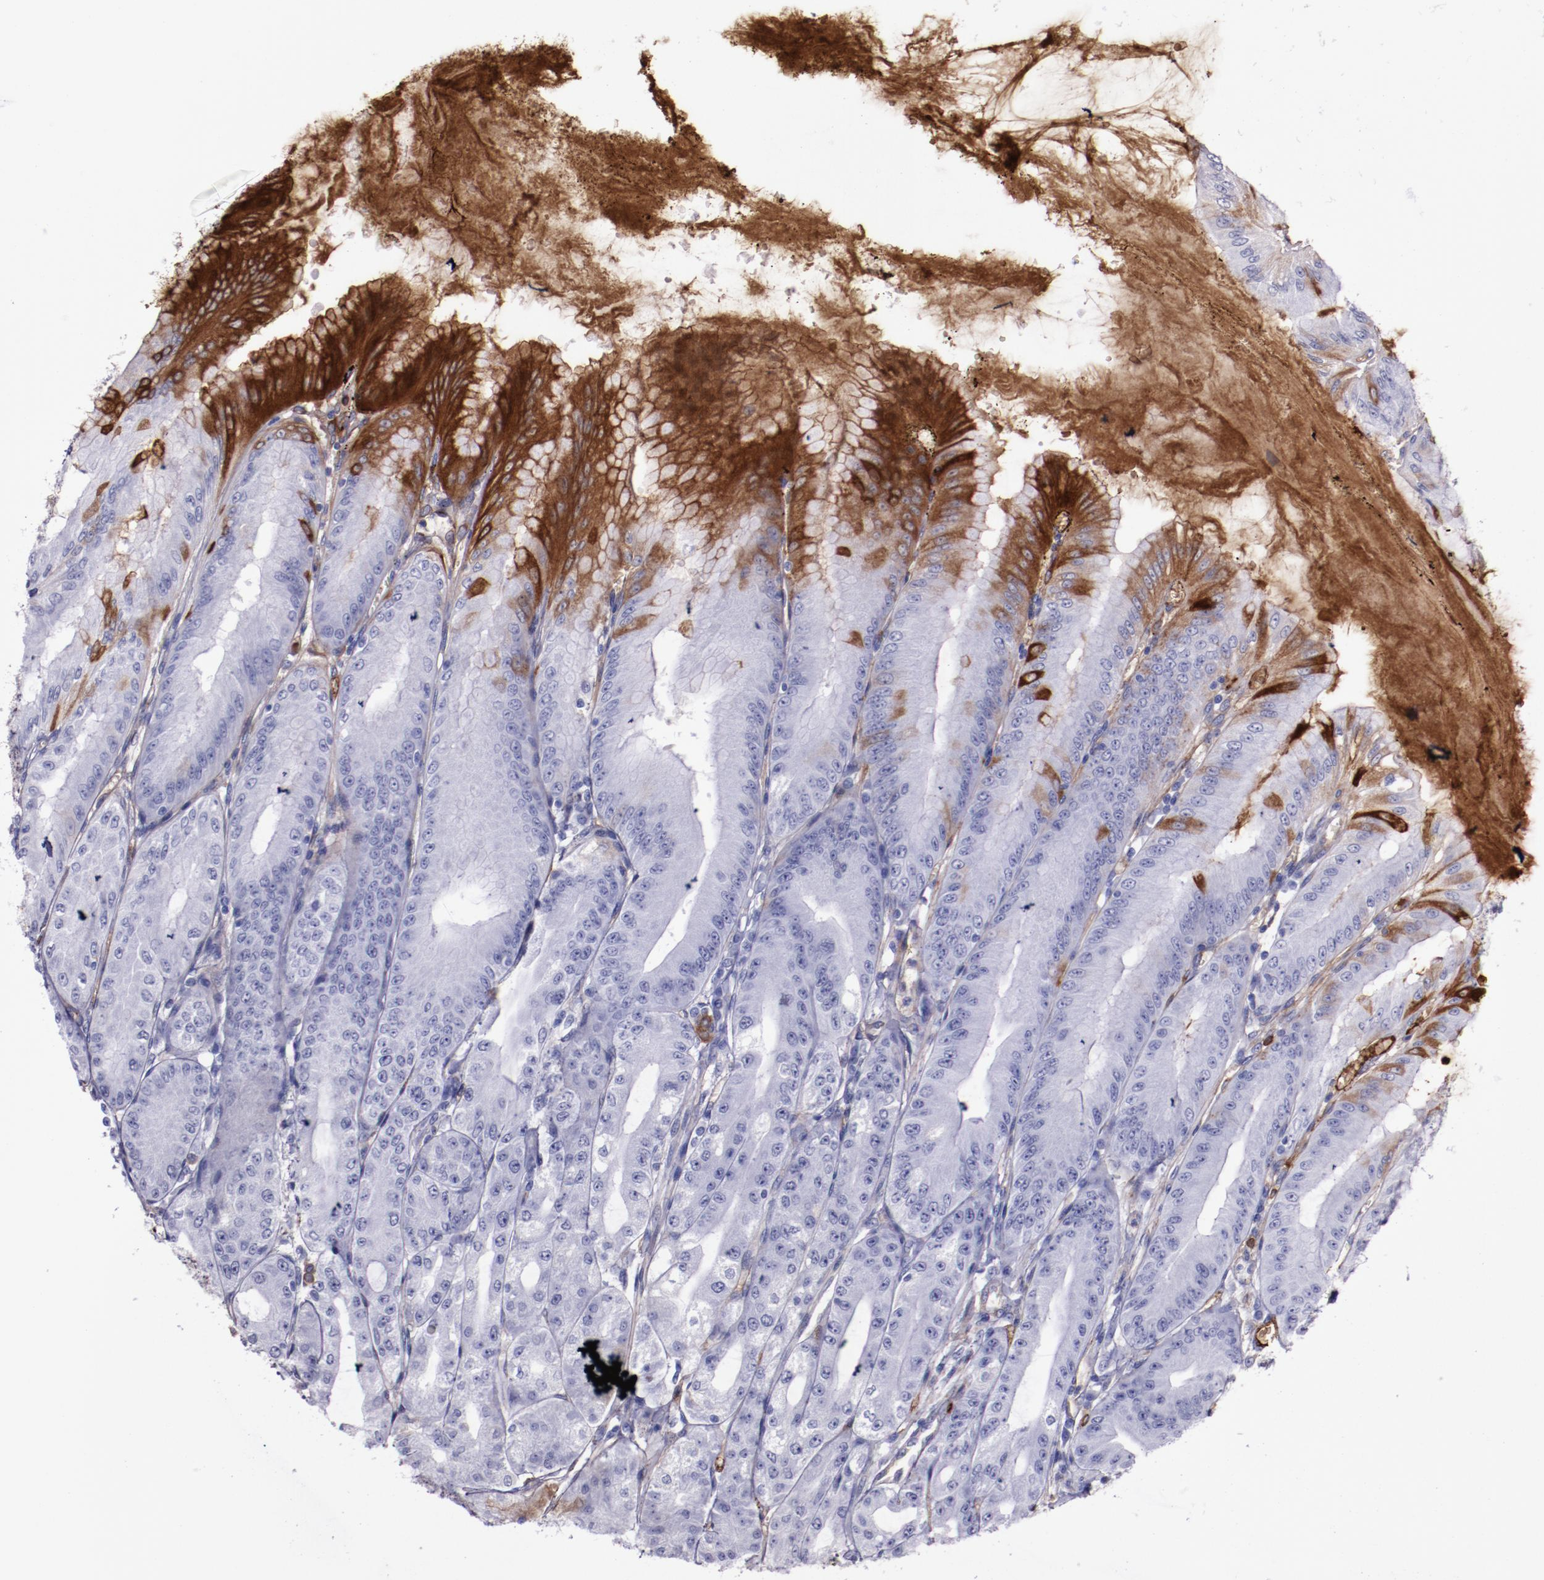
{"staining": {"intensity": "moderate", "quantity": "<25%", "location": "cytoplasmic/membranous"}, "tissue": "stomach", "cell_type": "Glandular cells", "image_type": "normal", "snomed": [{"axis": "morphology", "description": "Normal tissue, NOS"}, {"axis": "topography", "description": "Stomach, lower"}], "caption": "Stomach stained for a protein (brown) displays moderate cytoplasmic/membranous positive expression in approximately <25% of glandular cells.", "gene": "A2M", "patient": {"sex": "male", "age": 71}}